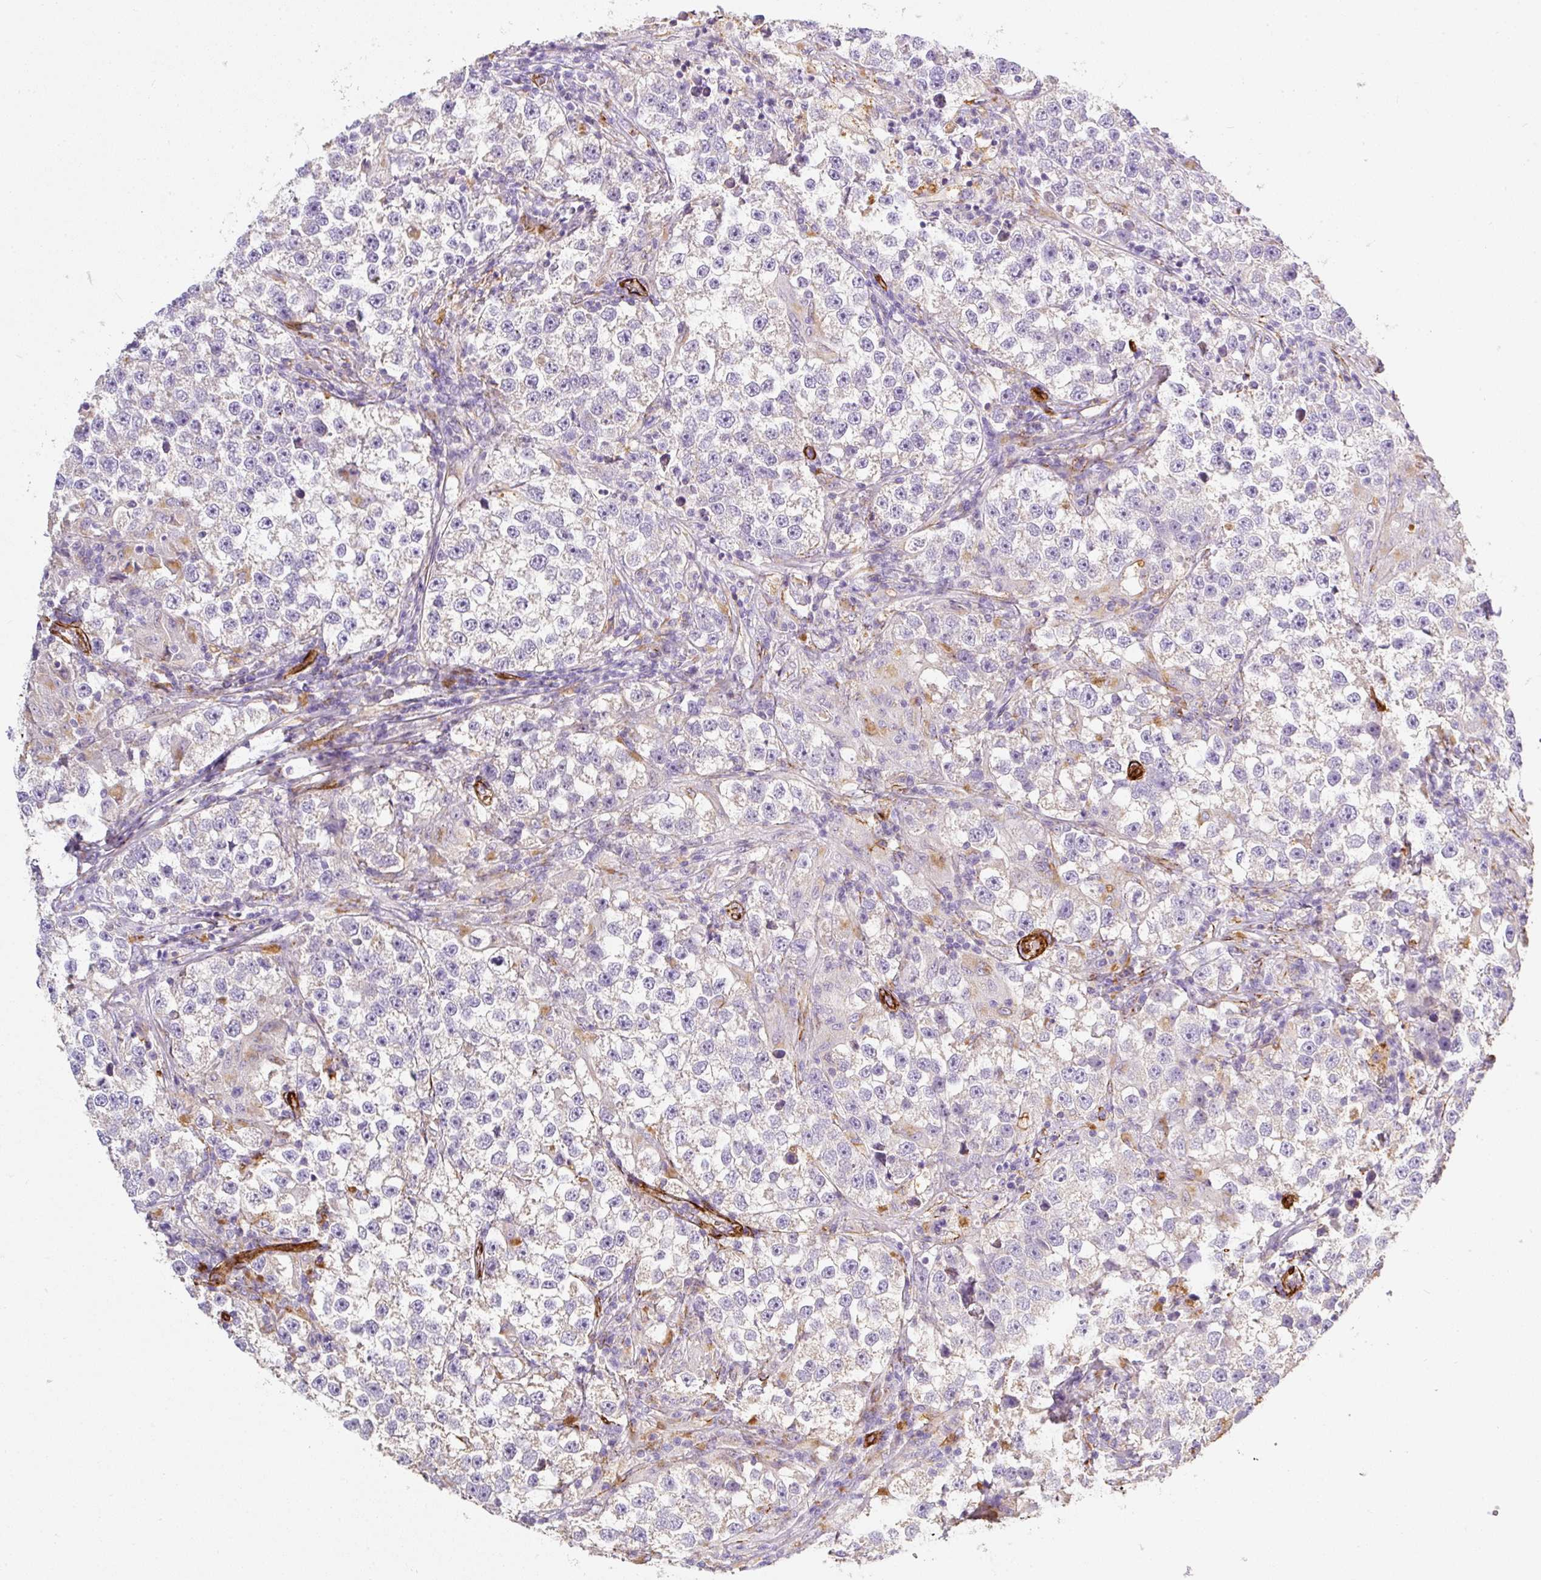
{"staining": {"intensity": "negative", "quantity": "none", "location": "none"}, "tissue": "testis cancer", "cell_type": "Tumor cells", "image_type": "cancer", "snomed": [{"axis": "morphology", "description": "Seminoma, NOS"}, {"axis": "topography", "description": "Testis"}], "caption": "Immunohistochemistry (IHC) photomicrograph of human testis cancer stained for a protein (brown), which shows no staining in tumor cells.", "gene": "SLC25A17", "patient": {"sex": "male", "age": 46}}